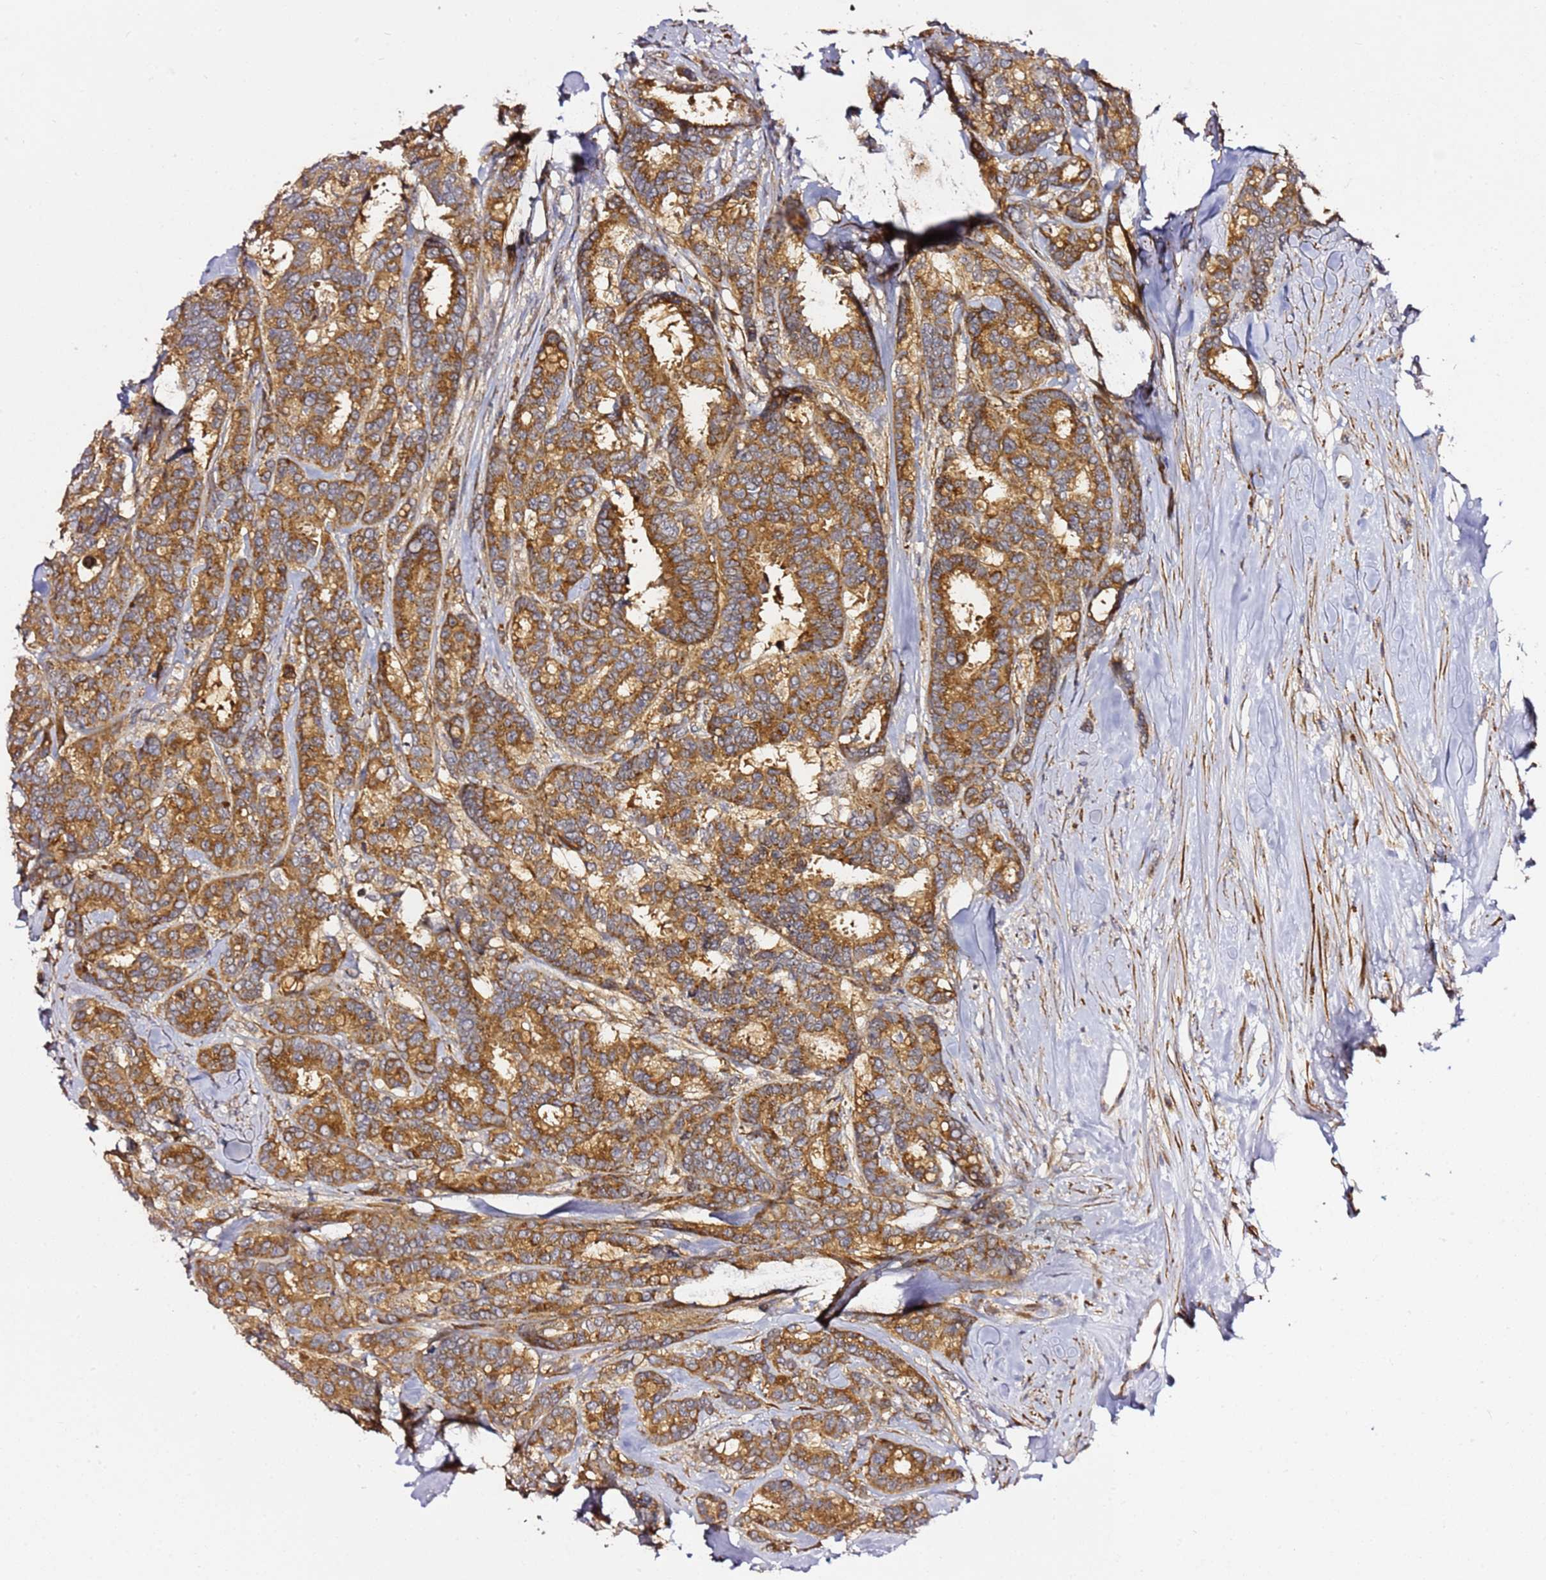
{"staining": {"intensity": "strong", "quantity": ">75%", "location": "cytoplasmic/membranous"}, "tissue": "breast cancer", "cell_type": "Tumor cells", "image_type": "cancer", "snomed": [{"axis": "morphology", "description": "Duct carcinoma"}, {"axis": "topography", "description": "Breast"}], "caption": "This micrograph displays breast infiltrating ductal carcinoma stained with immunohistochemistry (IHC) to label a protein in brown. The cytoplasmic/membranous of tumor cells show strong positivity for the protein. Nuclei are counter-stained blue.", "gene": "PVRIG", "patient": {"sex": "female", "age": 87}}